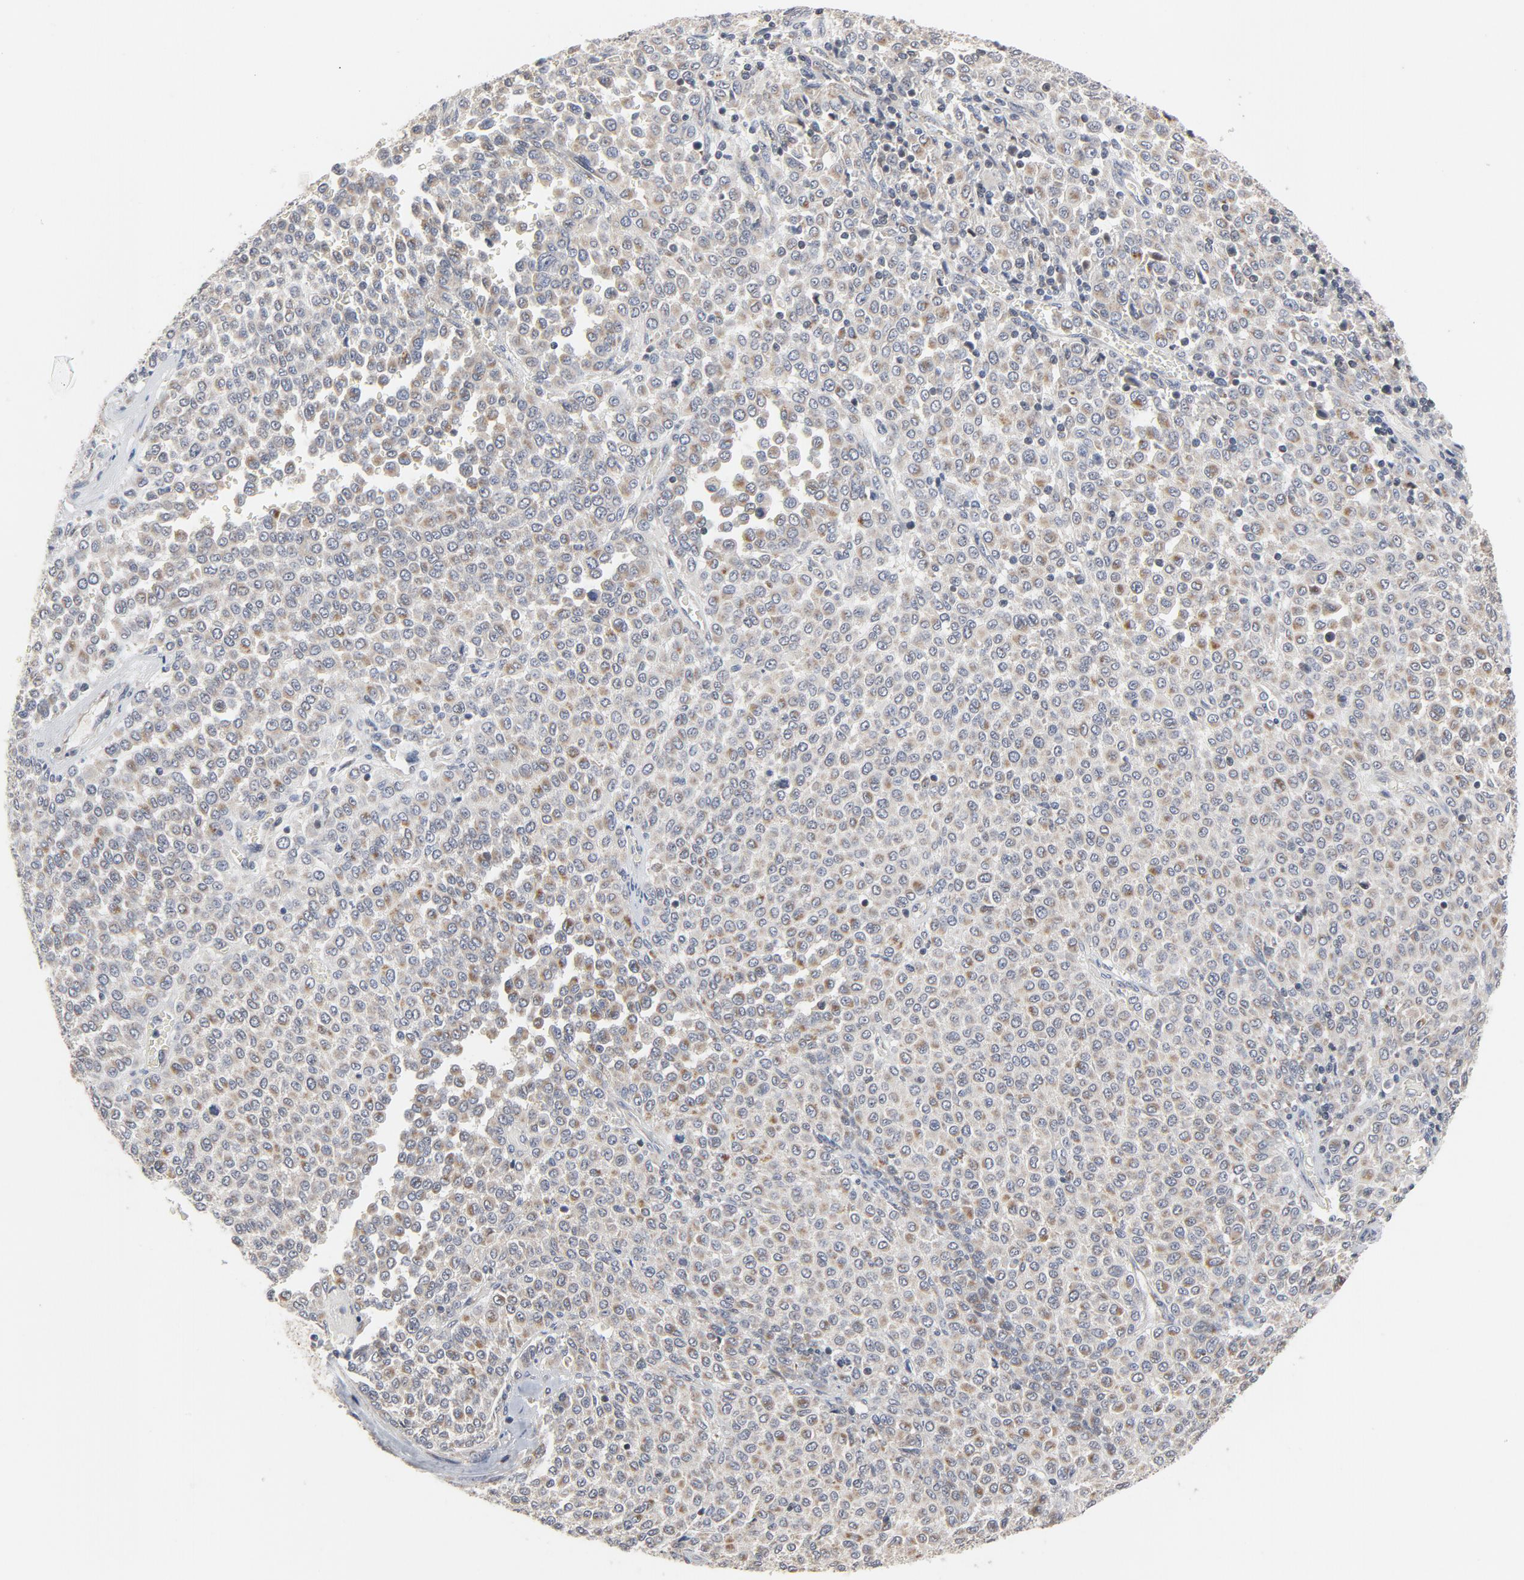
{"staining": {"intensity": "moderate", "quantity": ">75%", "location": "cytoplasmic/membranous"}, "tissue": "melanoma", "cell_type": "Tumor cells", "image_type": "cancer", "snomed": [{"axis": "morphology", "description": "Malignant melanoma, Metastatic site"}, {"axis": "topography", "description": "Pancreas"}], "caption": "There is medium levels of moderate cytoplasmic/membranous positivity in tumor cells of melanoma, as demonstrated by immunohistochemical staining (brown color).", "gene": "C14orf119", "patient": {"sex": "female", "age": 30}}